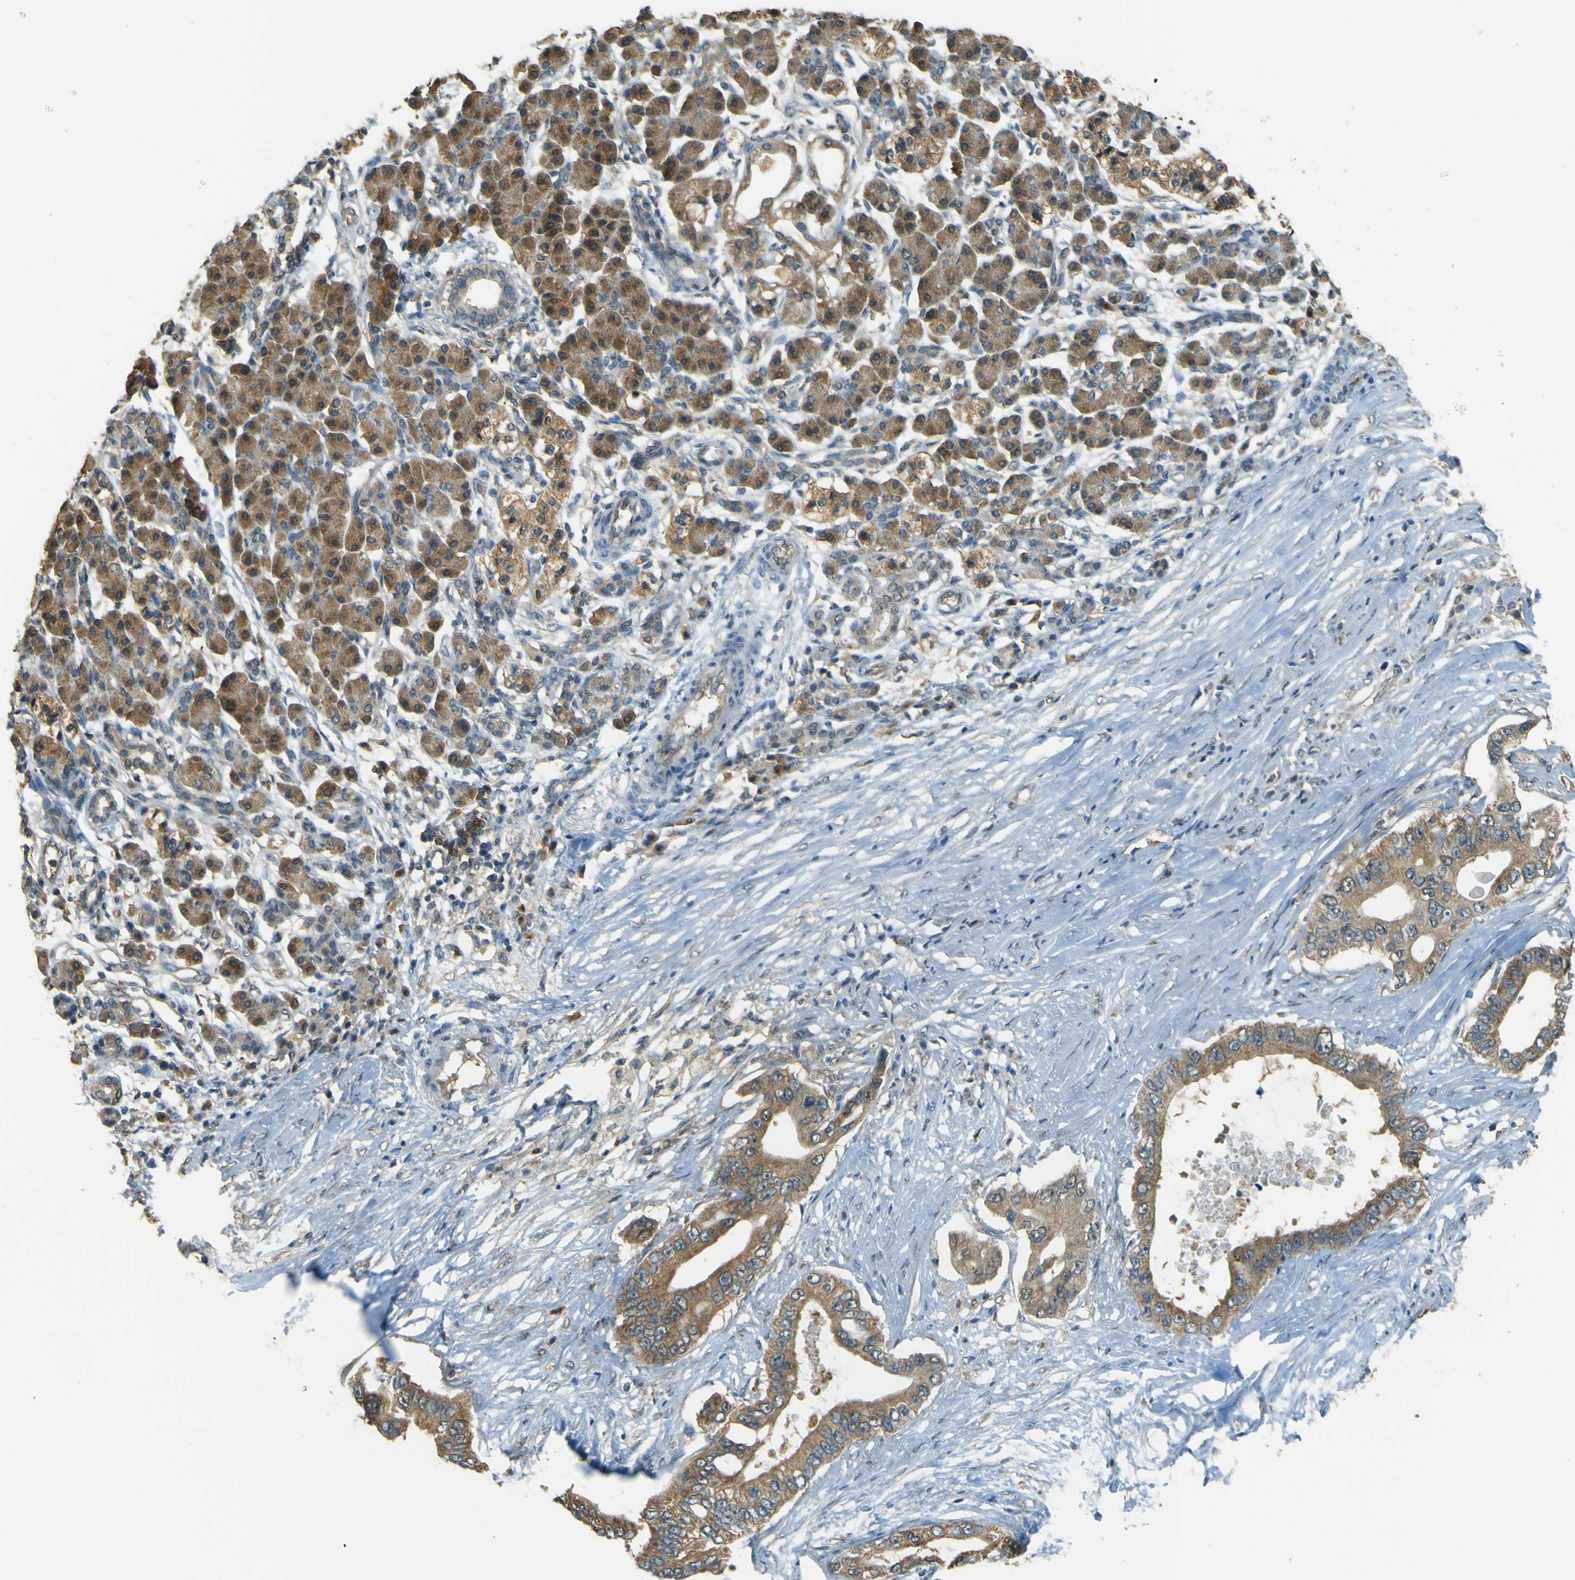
{"staining": {"intensity": "moderate", "quantity": ">75%", "location": "cytoplasmic/membranous"}, "tissue": "pancreatic cancer", "cell_type": "Tumor cells", "image_type": "cancer", "snomed": [{"axis": "morphology", "description": "Adenocarcinoma, NOS"}, {"axis": "topography", "description": "Pancreas"}], "caption": "Immunohistochemical staining of human pancreatic adenocarcinoma shows medium levels of moderate cytoplasmic/membranous expression in about >75% of tumor cells.", "gene": "GOLGA1", "patient": {"sex": "male", "age": 77}}